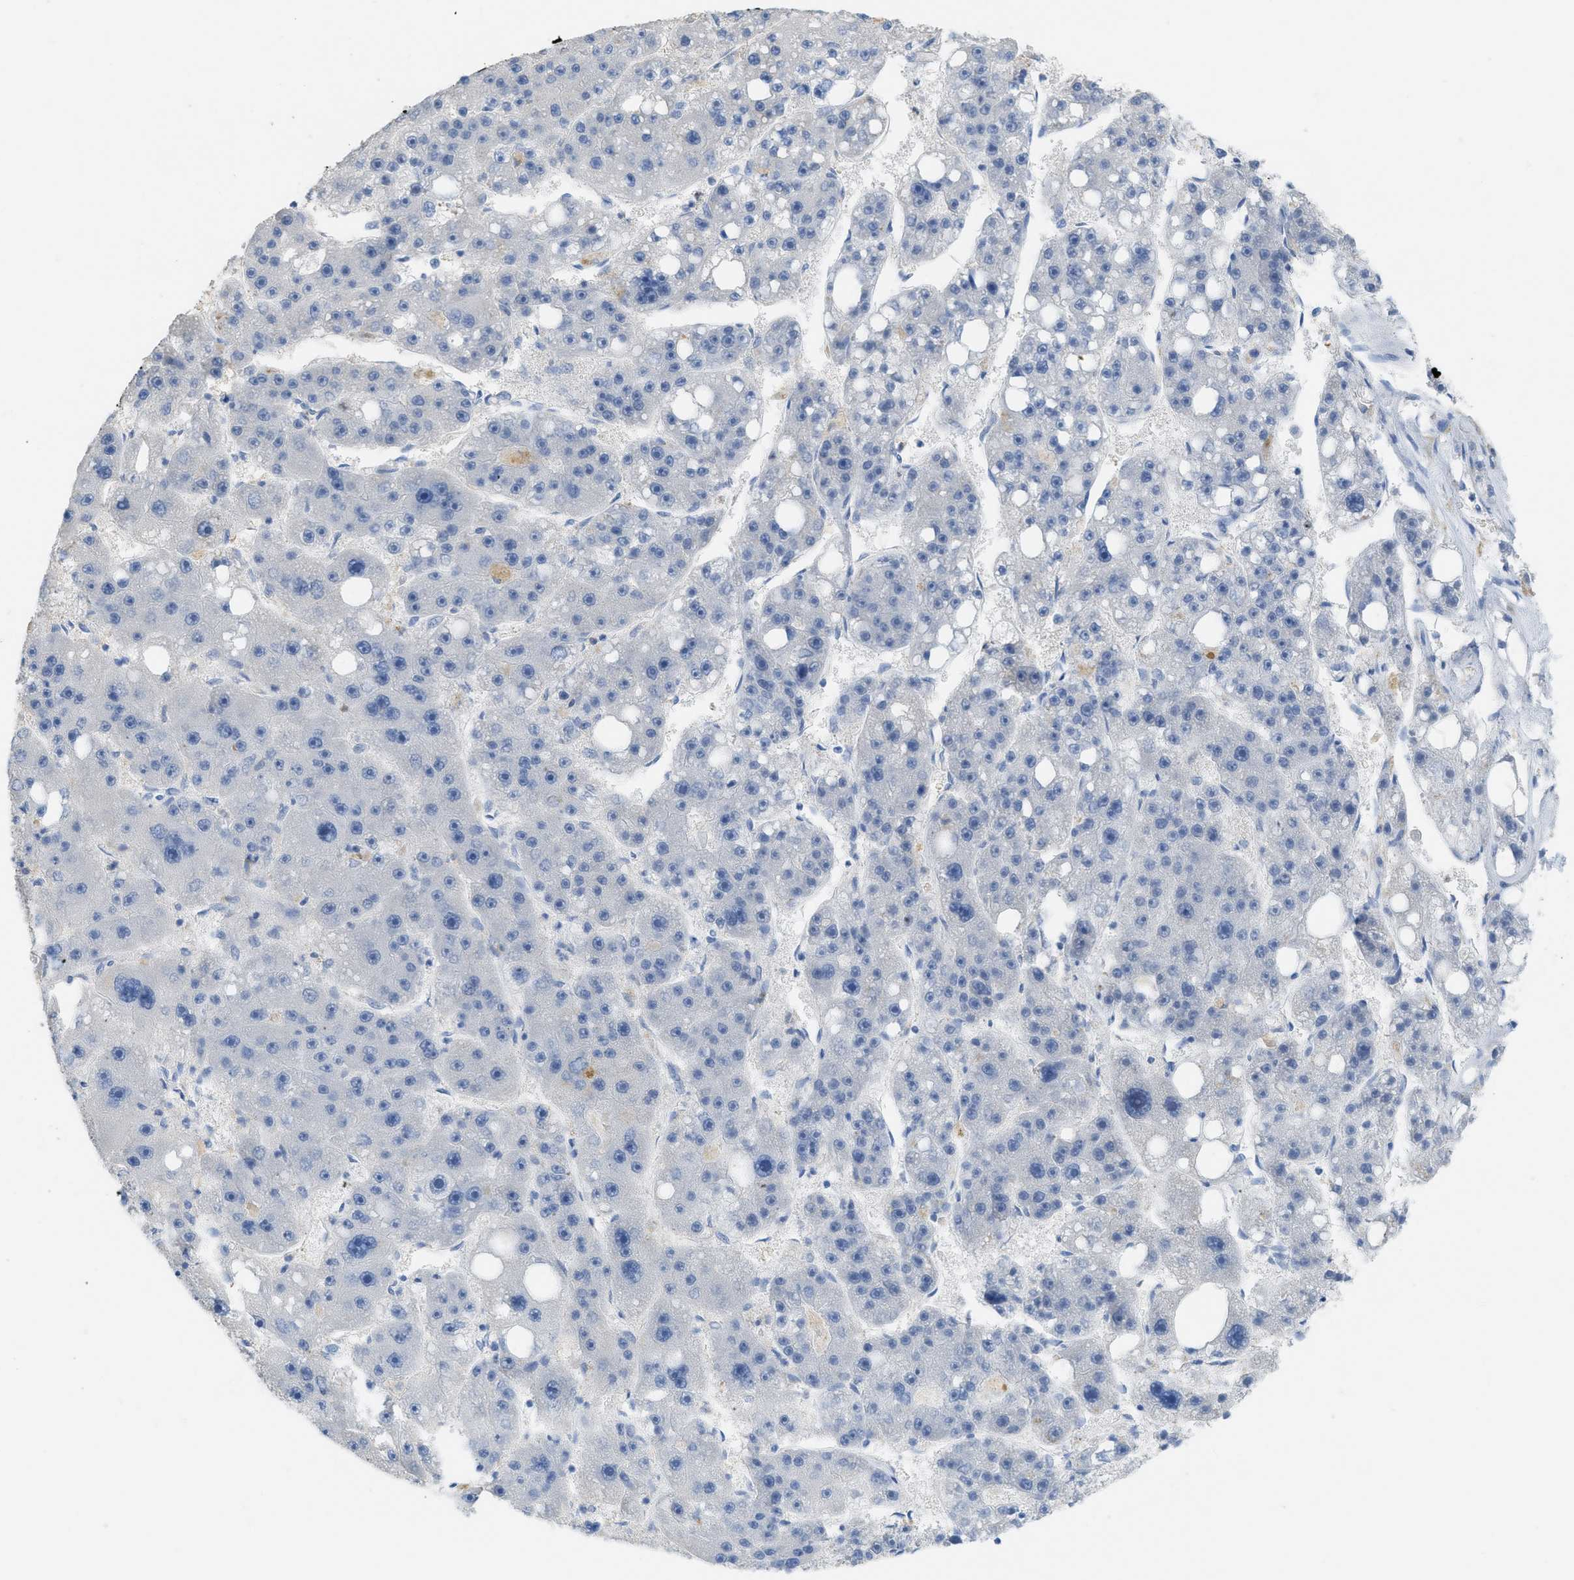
{"staining": {"intensity": "negative", "quantity": "none", "location": "none"}, "tissue": "liver cancer", "cell_type": "Tumor cells", "image_type": "cancer", "snomed": [{"axis": "morphology", "description": "Carcinoma, Hepatocellular, NOS"}, {"axis": "topography", "description": "Liver"}], "caption": "DAB (3,3'-diaminobenzidine) immunohistochemical staining of liver cancer (hepatocellular carcinoma) displays no significant positivity in tumor cells.", "gene": "CNNM4", "patient": {"sex": "female", "age": 61}}